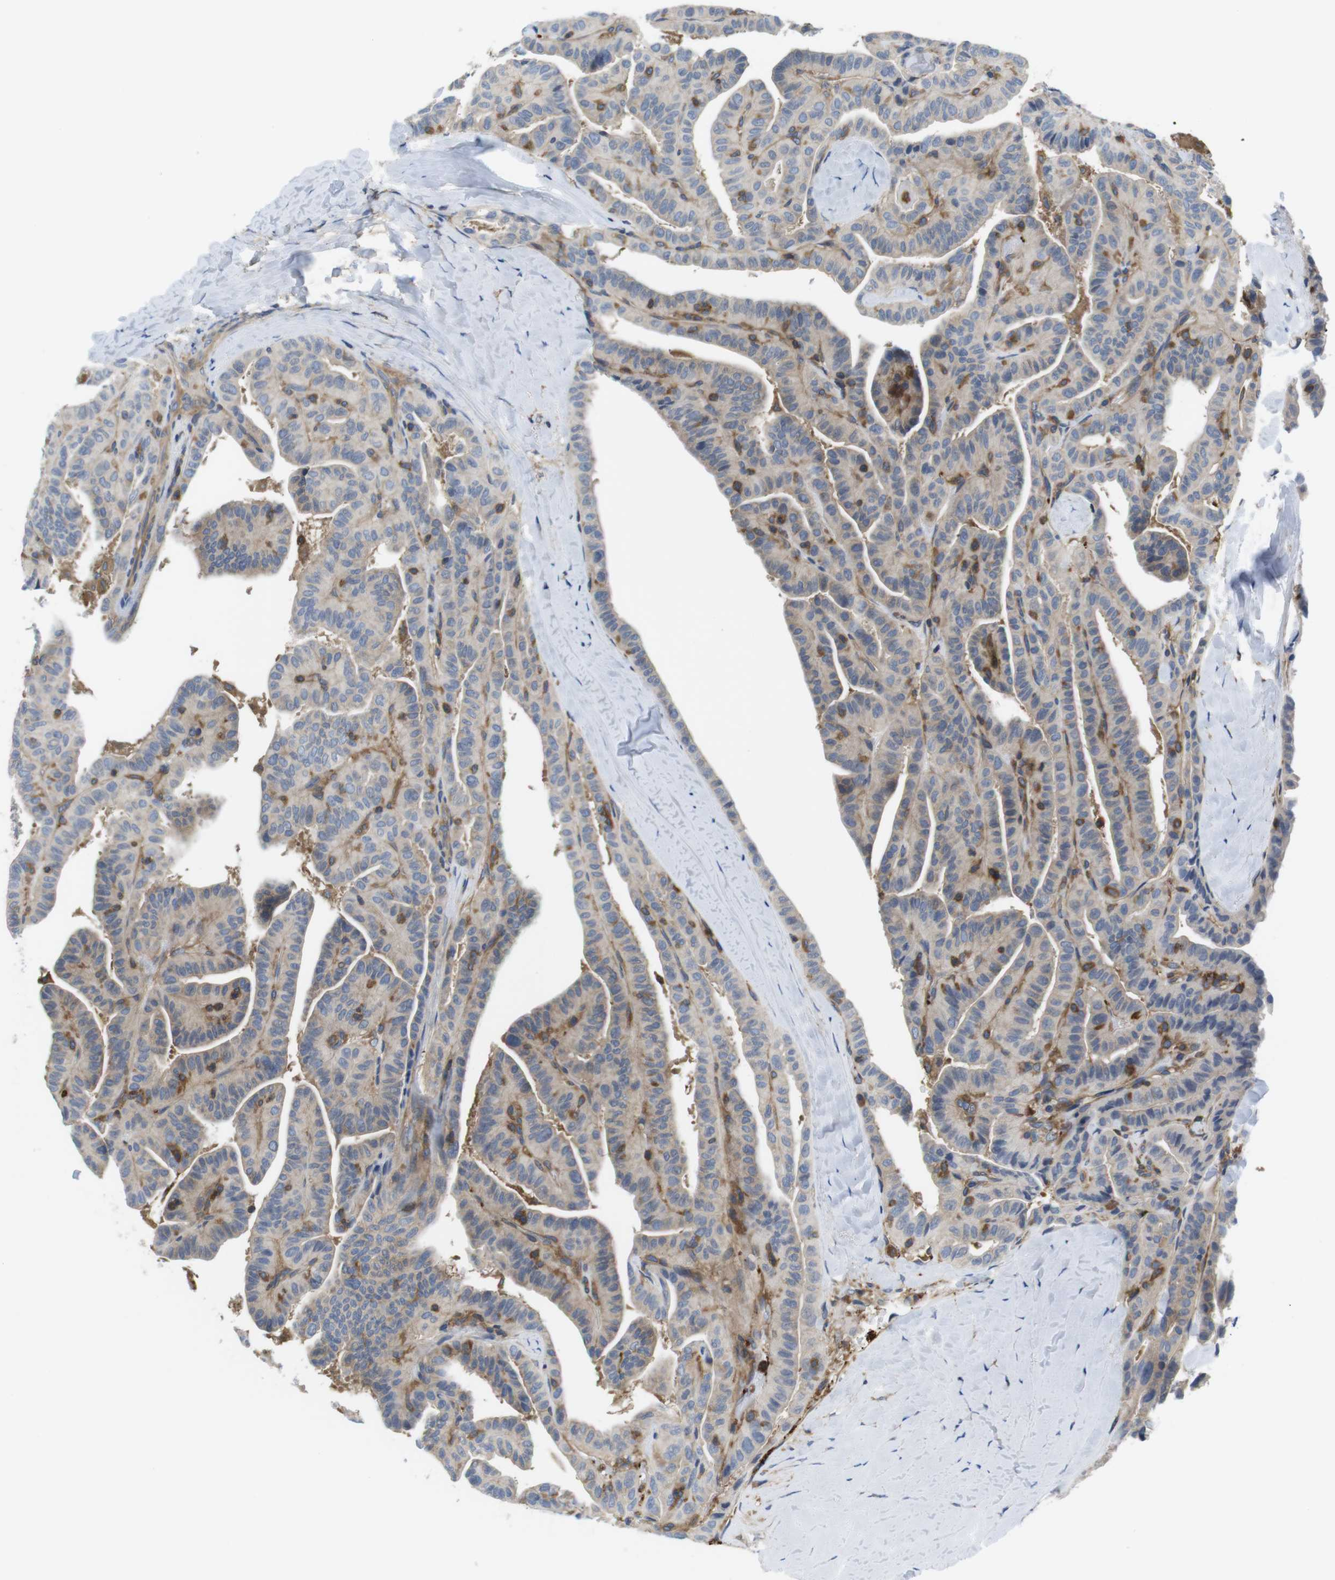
{"staining": {"intensity": "negative", "quantity": "none", "location": "none"}, "tissue": "thyroid cancer", "cell_type": "Tumor cells", "image_type": "cancer", "snomed": [{"axis": "morphology", "description": "Papillary adenocarcinoma, NOS"}, {"axis": "topography", "description": "Thyroid gland"}], "caption": "Thyroid cancer (papillary adenocarcinoma) stained for a protein using immunohistochemistry (IHC) shows no expression tumor cells.", "gene": "HERPUD2", "patient": {"sex": "male", "age": 77}}